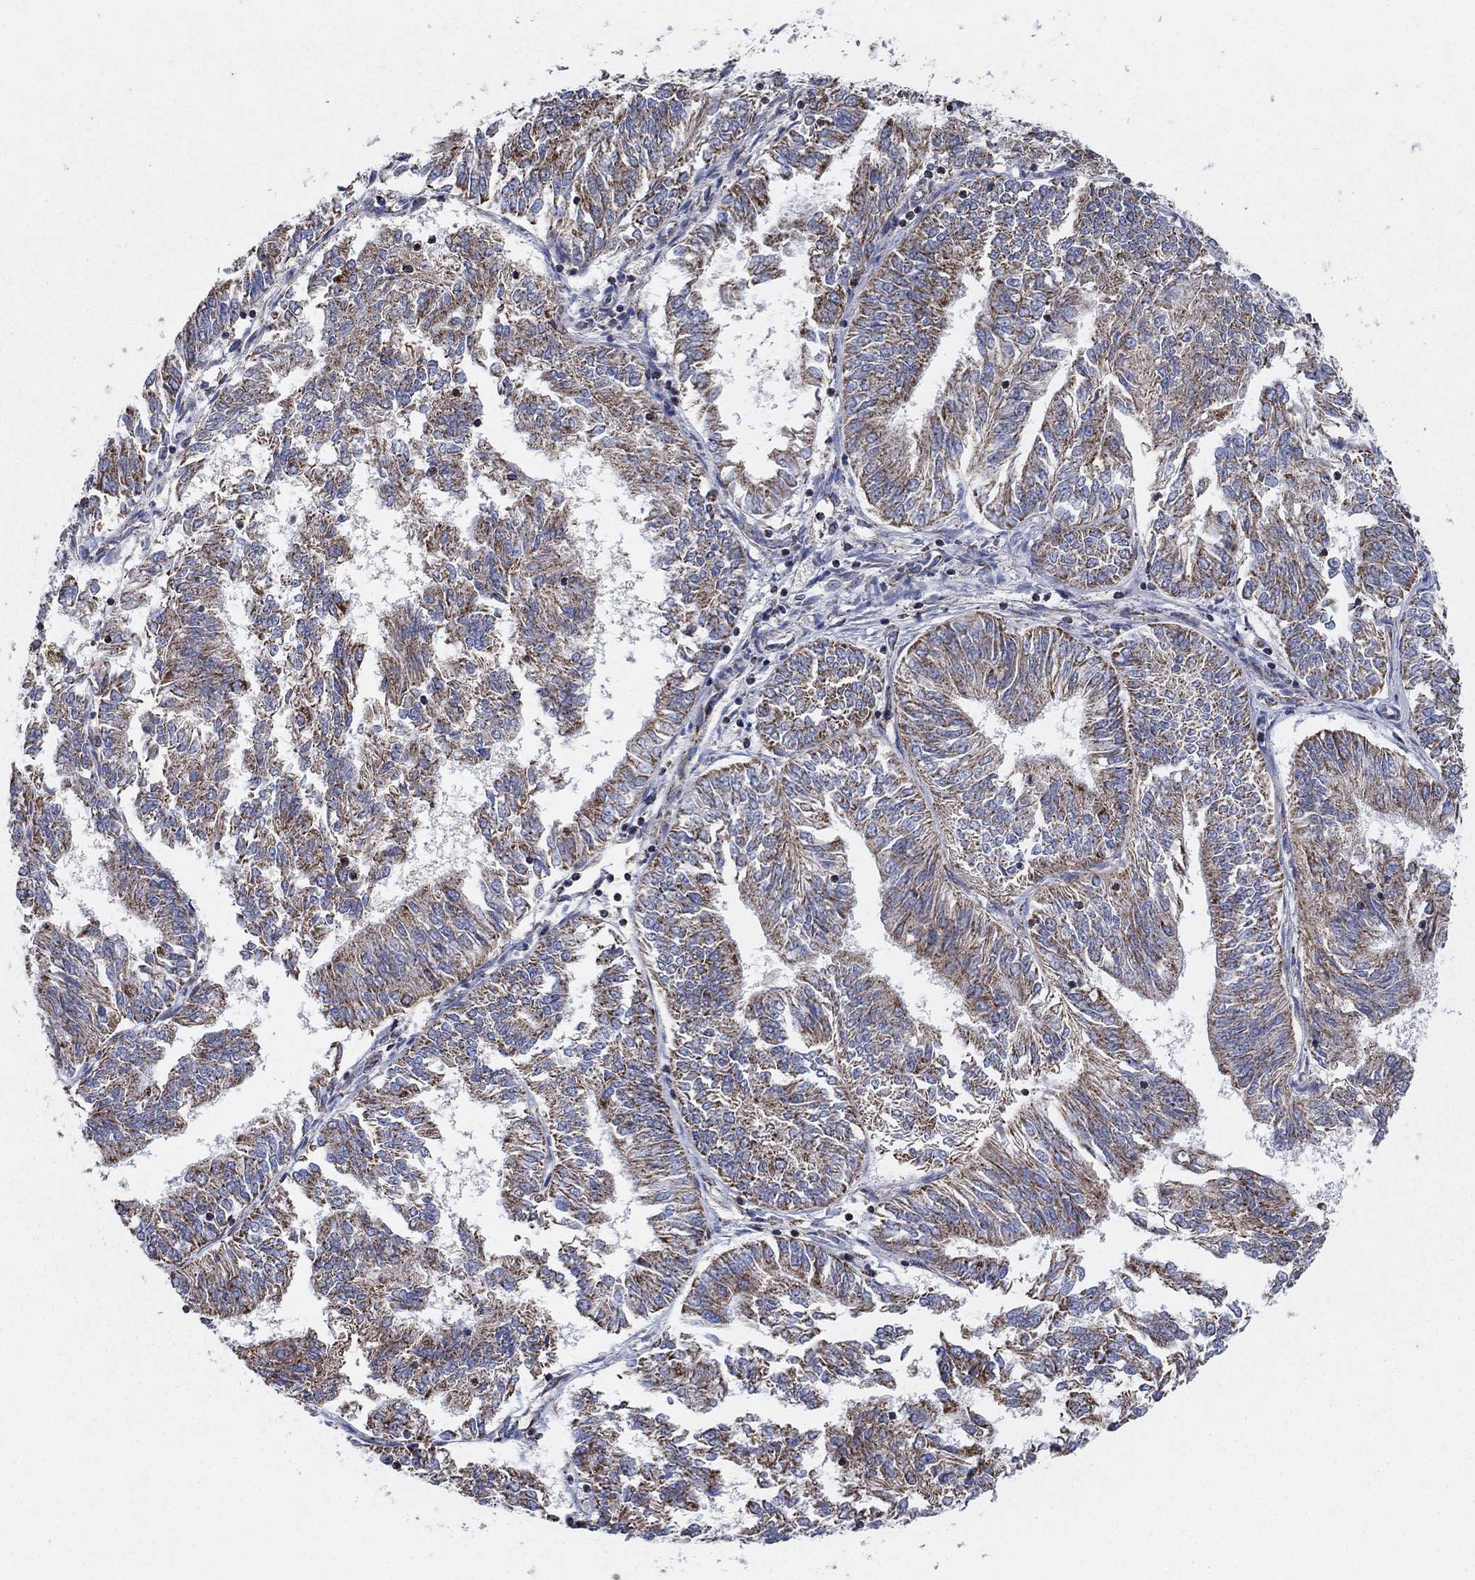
{"staining": {"intensity": "moderate", "quantity": ">75%", "location": "cytoplasmic/membranous"}, "tissue": "endometrial cancer", "cell_type": "Tumor cells", "image_type": "cancer", "snomed": [{"axis": "morphology", "description": "Adenocarcinoma, NOS"}, {"axis": "topography", "description": "Endometrium"}], "caption": "Immunohistochemical staining of human endometrial adenocarcinoma shows moderate cytoplasmic/membranous protein expression in approximately >75% of tumor cells.", "gene": "C9orf85", "patient": {"sex": "female", "age": 58}}